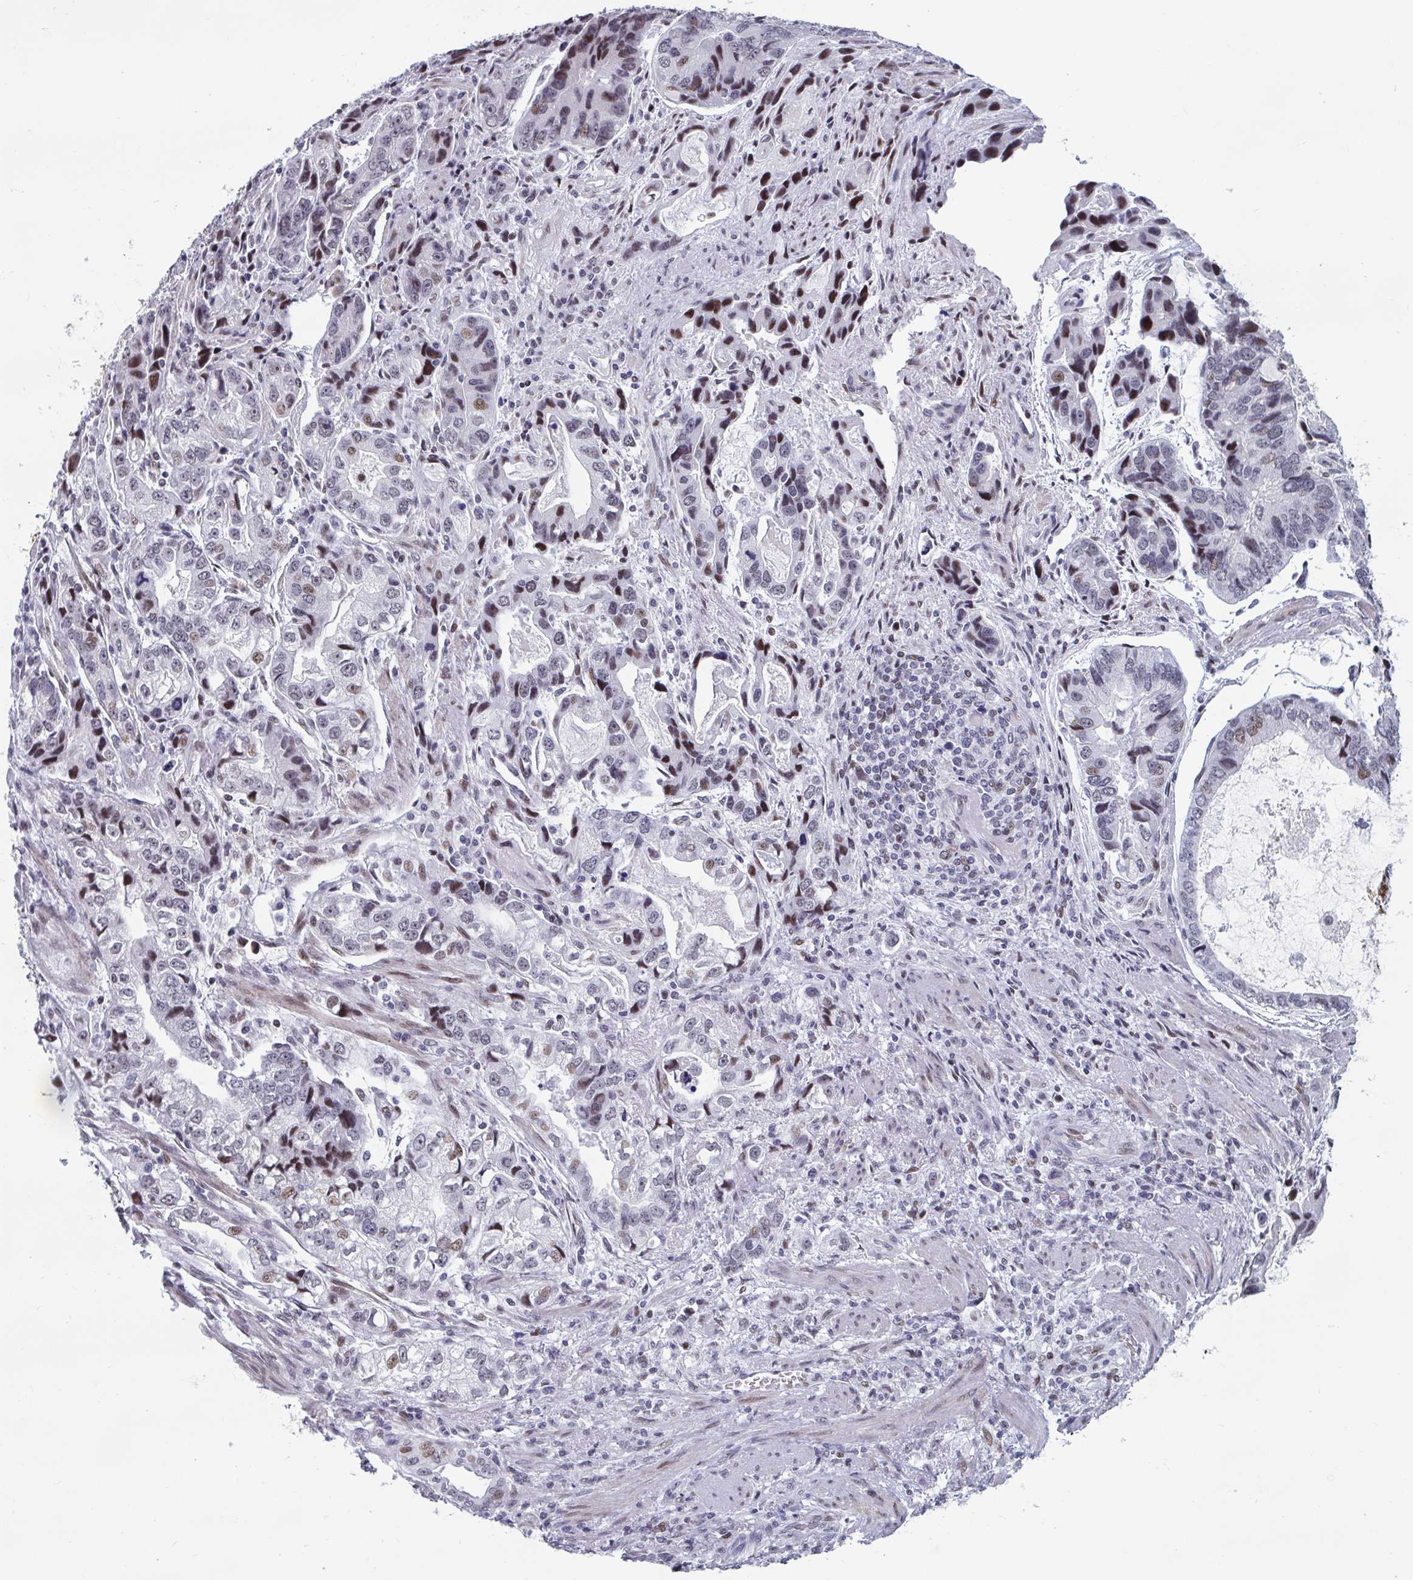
{"staining": {"intensity": "moderate", "quantity": "<25%", "location": "nuclear"}, "tissue": "stomach cancer", "cell_type": "Tumor cells", "image_type": "cancer", "snomed": [{"axis": "morphology", "description": "Adenocarcinoma, NOS"}, {"axis": "topography", "description": "Stomach, lower"}], "caption": "Protein staining exhibits moderate nuclear staining in approximately <25% of tumor cells in stomach cancer.", "gene": "HSD17B6", "patient": {"sex": "female", "age": 93}}